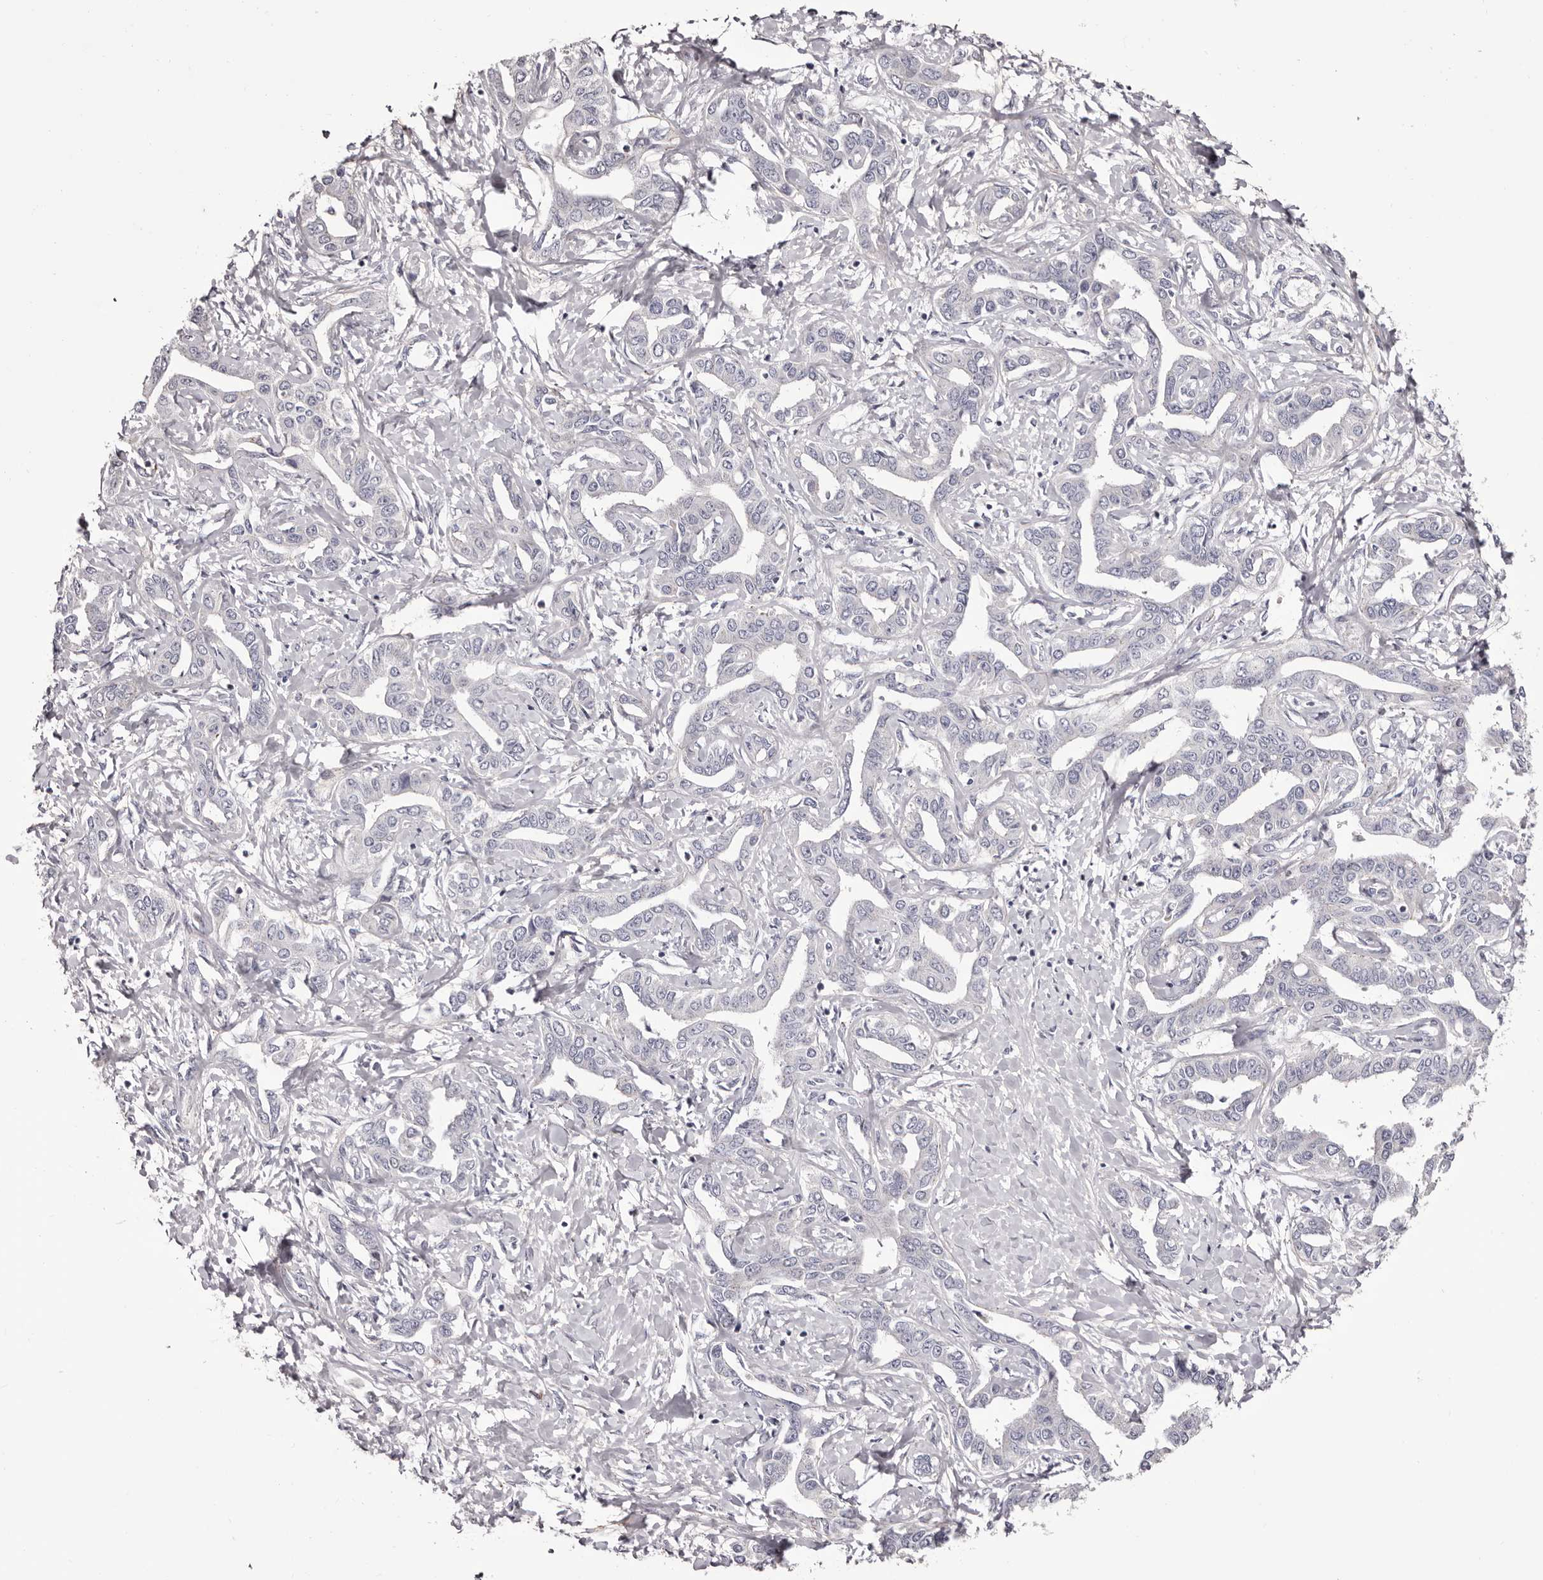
{"staining": {"intensity": "negative", "quantity": "none", "location": "none"}, "tissue": "liver cancer", "cell_type": "Tumor cells", "image_type": "cancer", "snomed": [{"axis": "morphology", "description": "Cholangiocarcinoma"}, {"axis": "topography", "description": "Liver"}], "caption": "DAB immunohistochemical staining of cholangiocarcinoma (liver) shows no significant positivity in tumor cells.", "gene": "PEG10", "patient": {"sex": "male", "age": 59}}